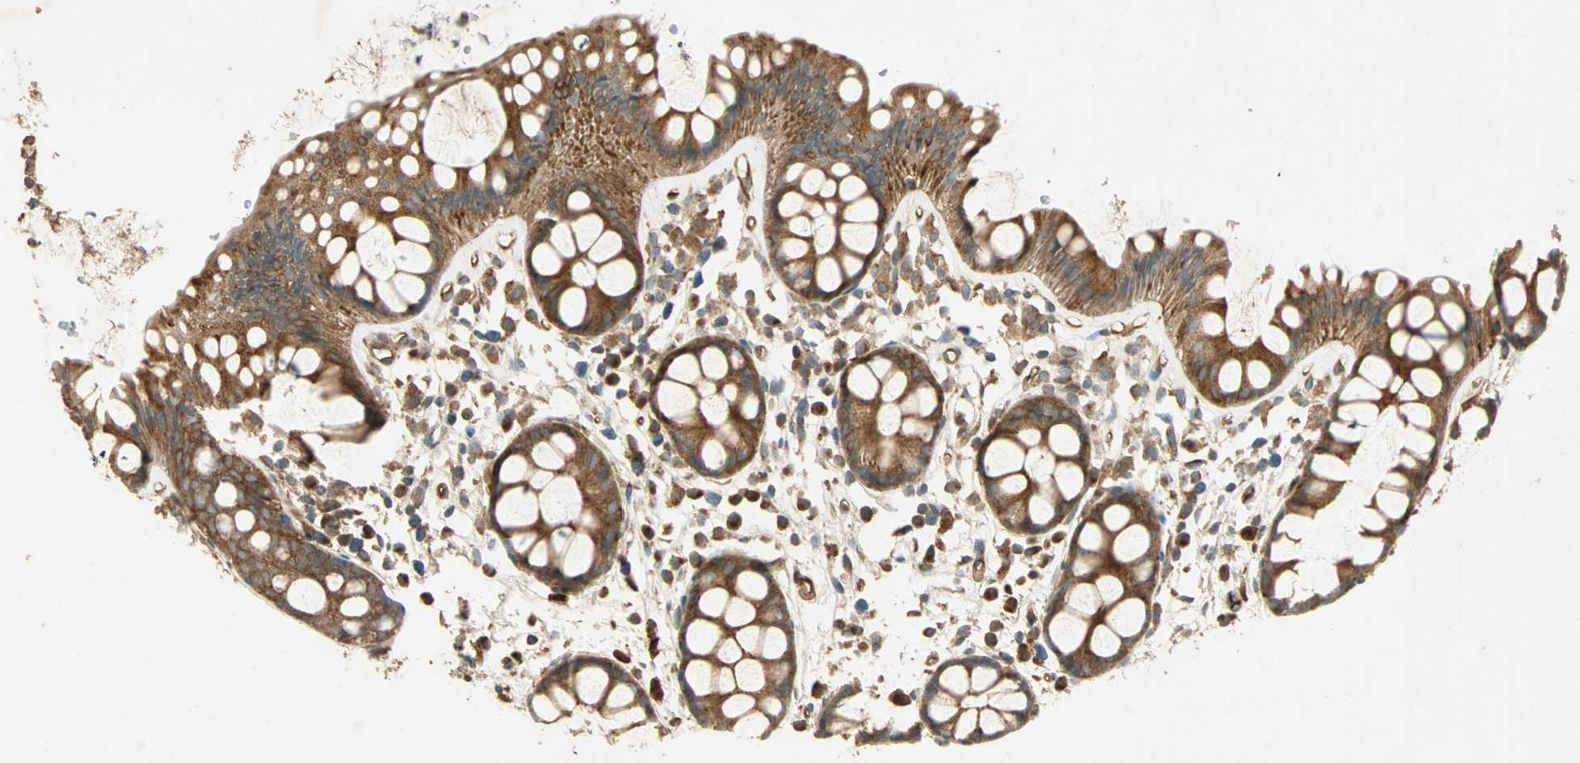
{"staining": {"intensity": "strong", "quantity": ">75%", "location": "cytoplasmic/membranous"}, "tissue": "rectum", "cell_type": "Glandular cells", "image_type": "normal", "snomed": [{"axis": "morphology", "description": "Normal tissue, NOS"}, {"axis": "topography", "description": "Rectum"}], "caption": "Immunohistochemistry (IHC) micrograph of benign human rectum stained for a protein (brown), which shows high levels of strong cytoplasmic/membranous staining in approximately >75% of glandular cells.", "gene": "GALK1", "patient": {"sex": "female", "age": 66}}